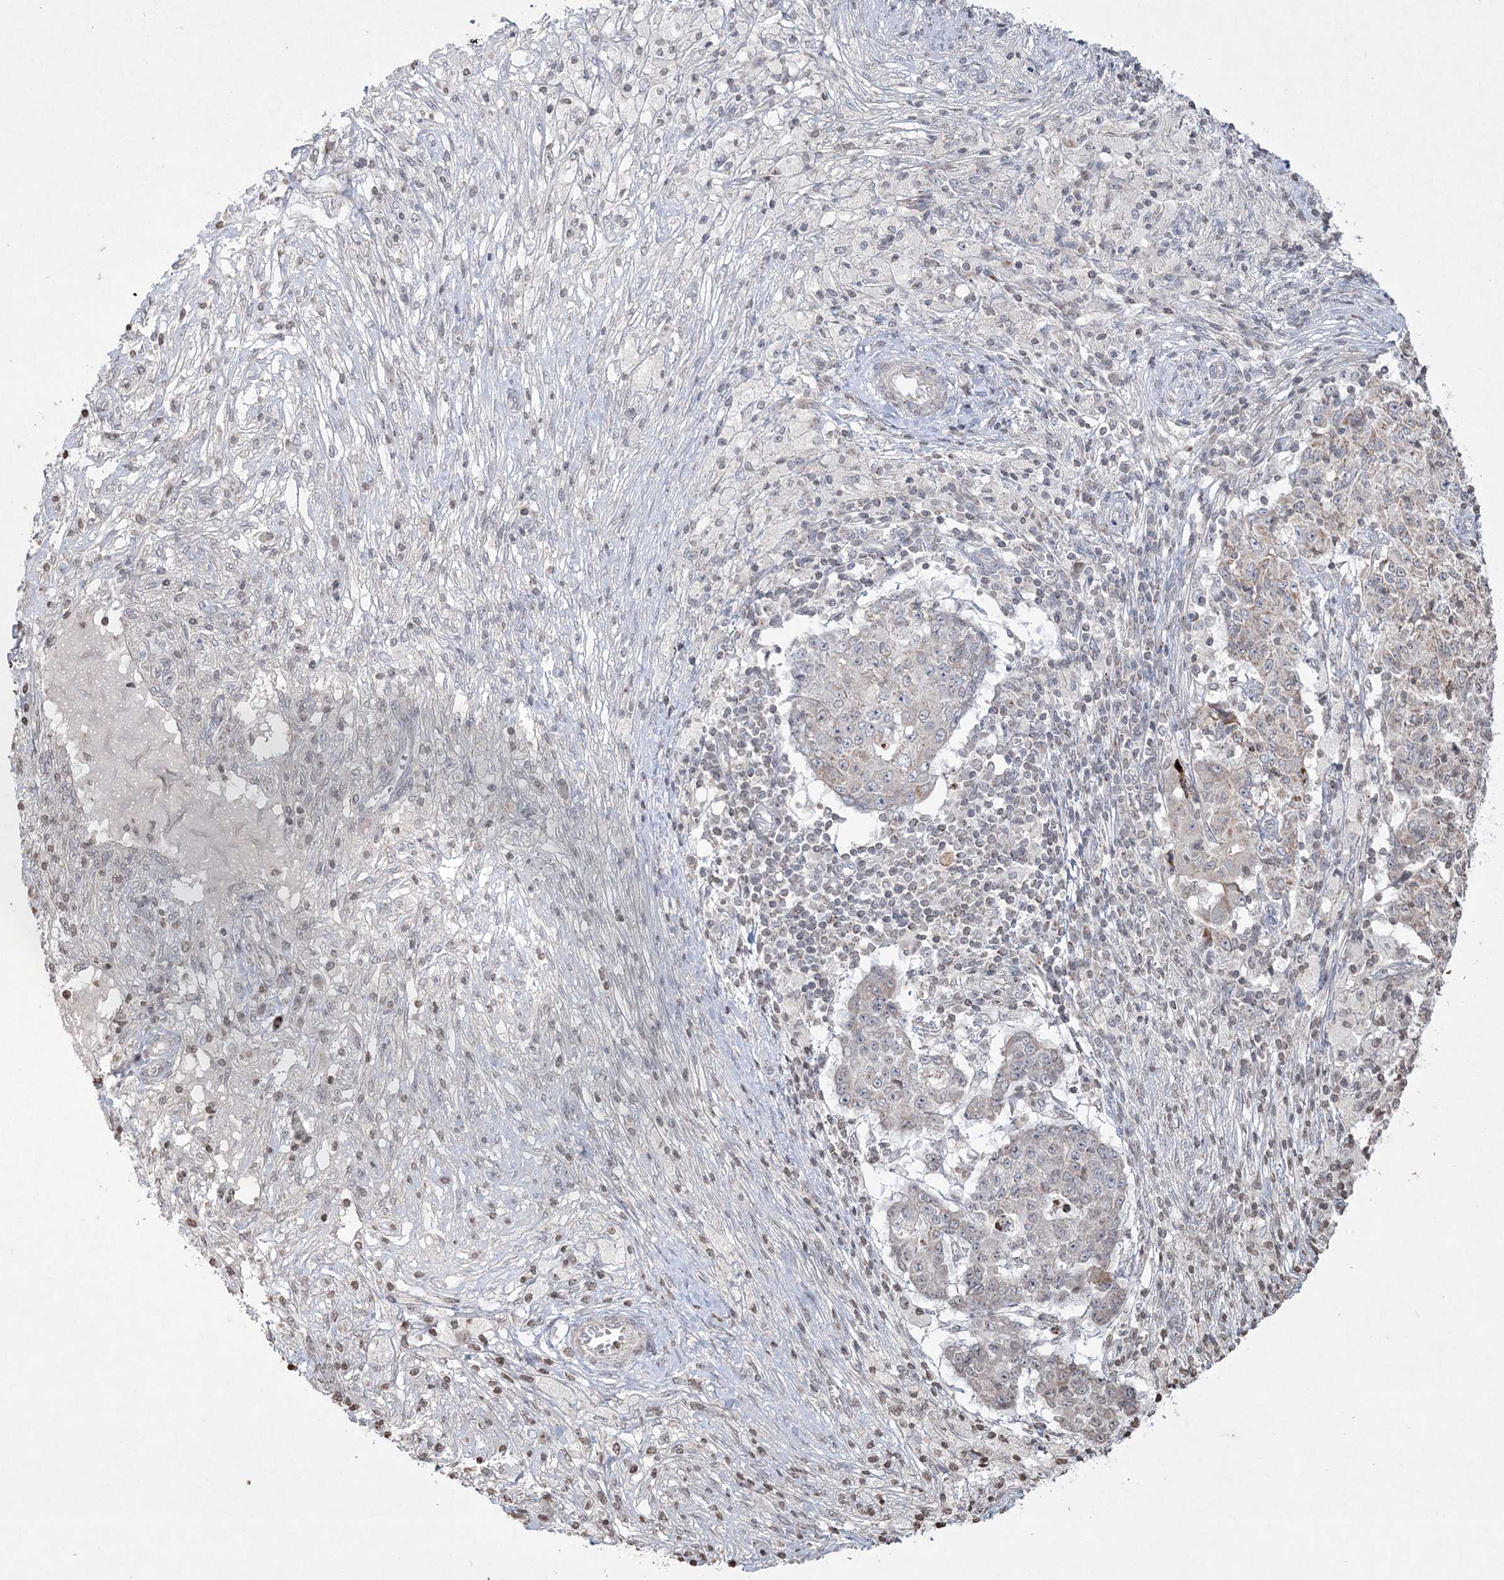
{"staining": {"intensity": "moderate", "quantity": "<25%", "location": "cytoplasmic/membranous"}, "tissue": "ovarian cancer", "cell_type": "Tumor cells", "image_type": "cancer", "snomed": [{"axis": "morphology", "description": "Carcinoma, endometroid"}, {"axis": "topography", "description": "Ovary"}], "caption": "This image displays IHC staining of ovarian cancer (endometroid carcinoma), with low moderate cytoplasmic/membranous expression in approximately <25% of tumor cells.", "gene": "TTC7A", "patient": {"sex": "female", "age": 42}}